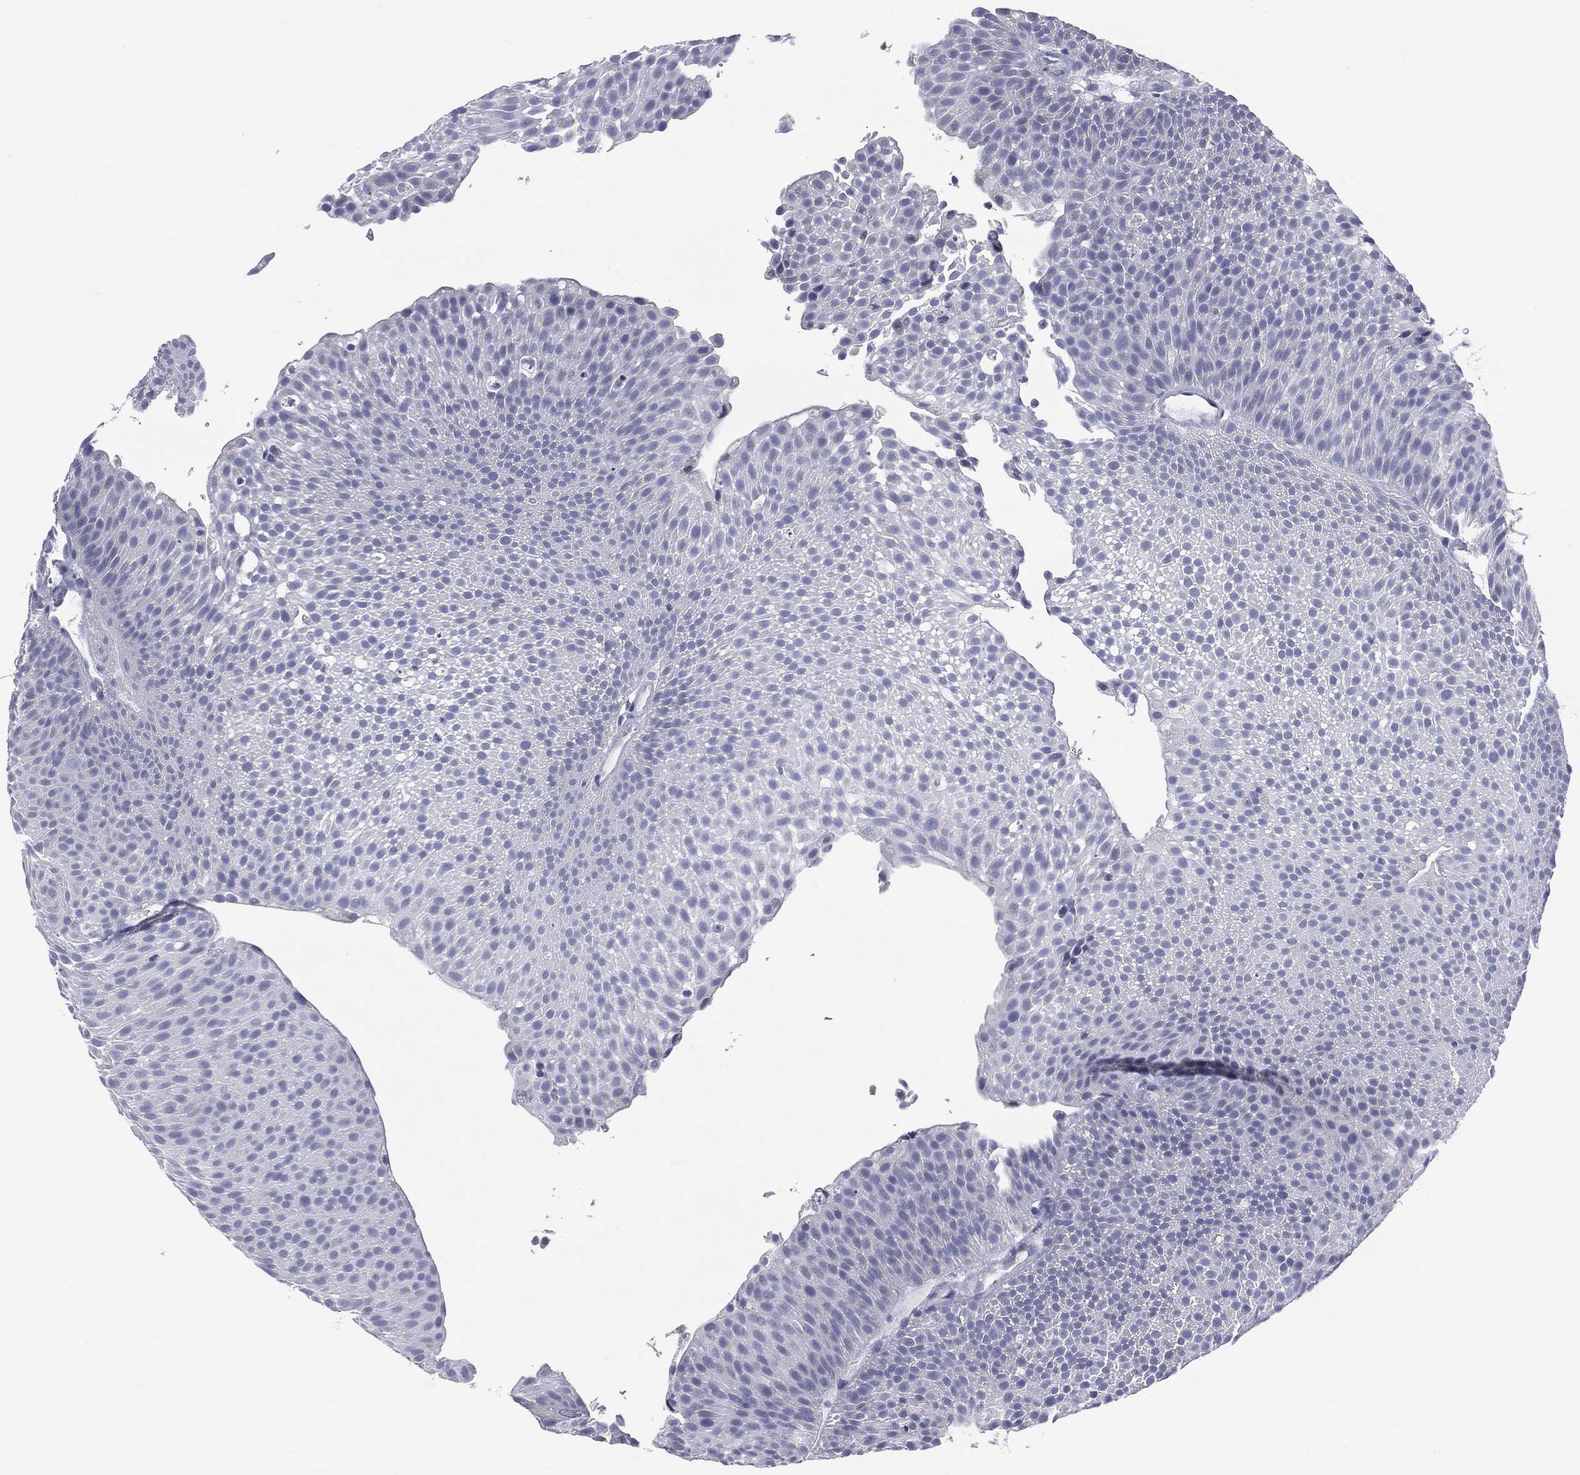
{"staining": {"intensity": "negative", "quantity": "none", "location": "none"}, "tissue": "urothelial cancer", "cell_type": "Tumor cells", "image_type": "cancer", "snomed": [{"axis": "morphology", "description": "Urothelial carcinoma, Low grade"}, {"axis": "topography", "description": "Urinary bladder"}], "caption": "DAB immunohistochemical staining of urothelial cancer demonstrates no significant positivity in tumor cells.", "gene": "MLN", "patient": {"sex": "male", "age": 65}}